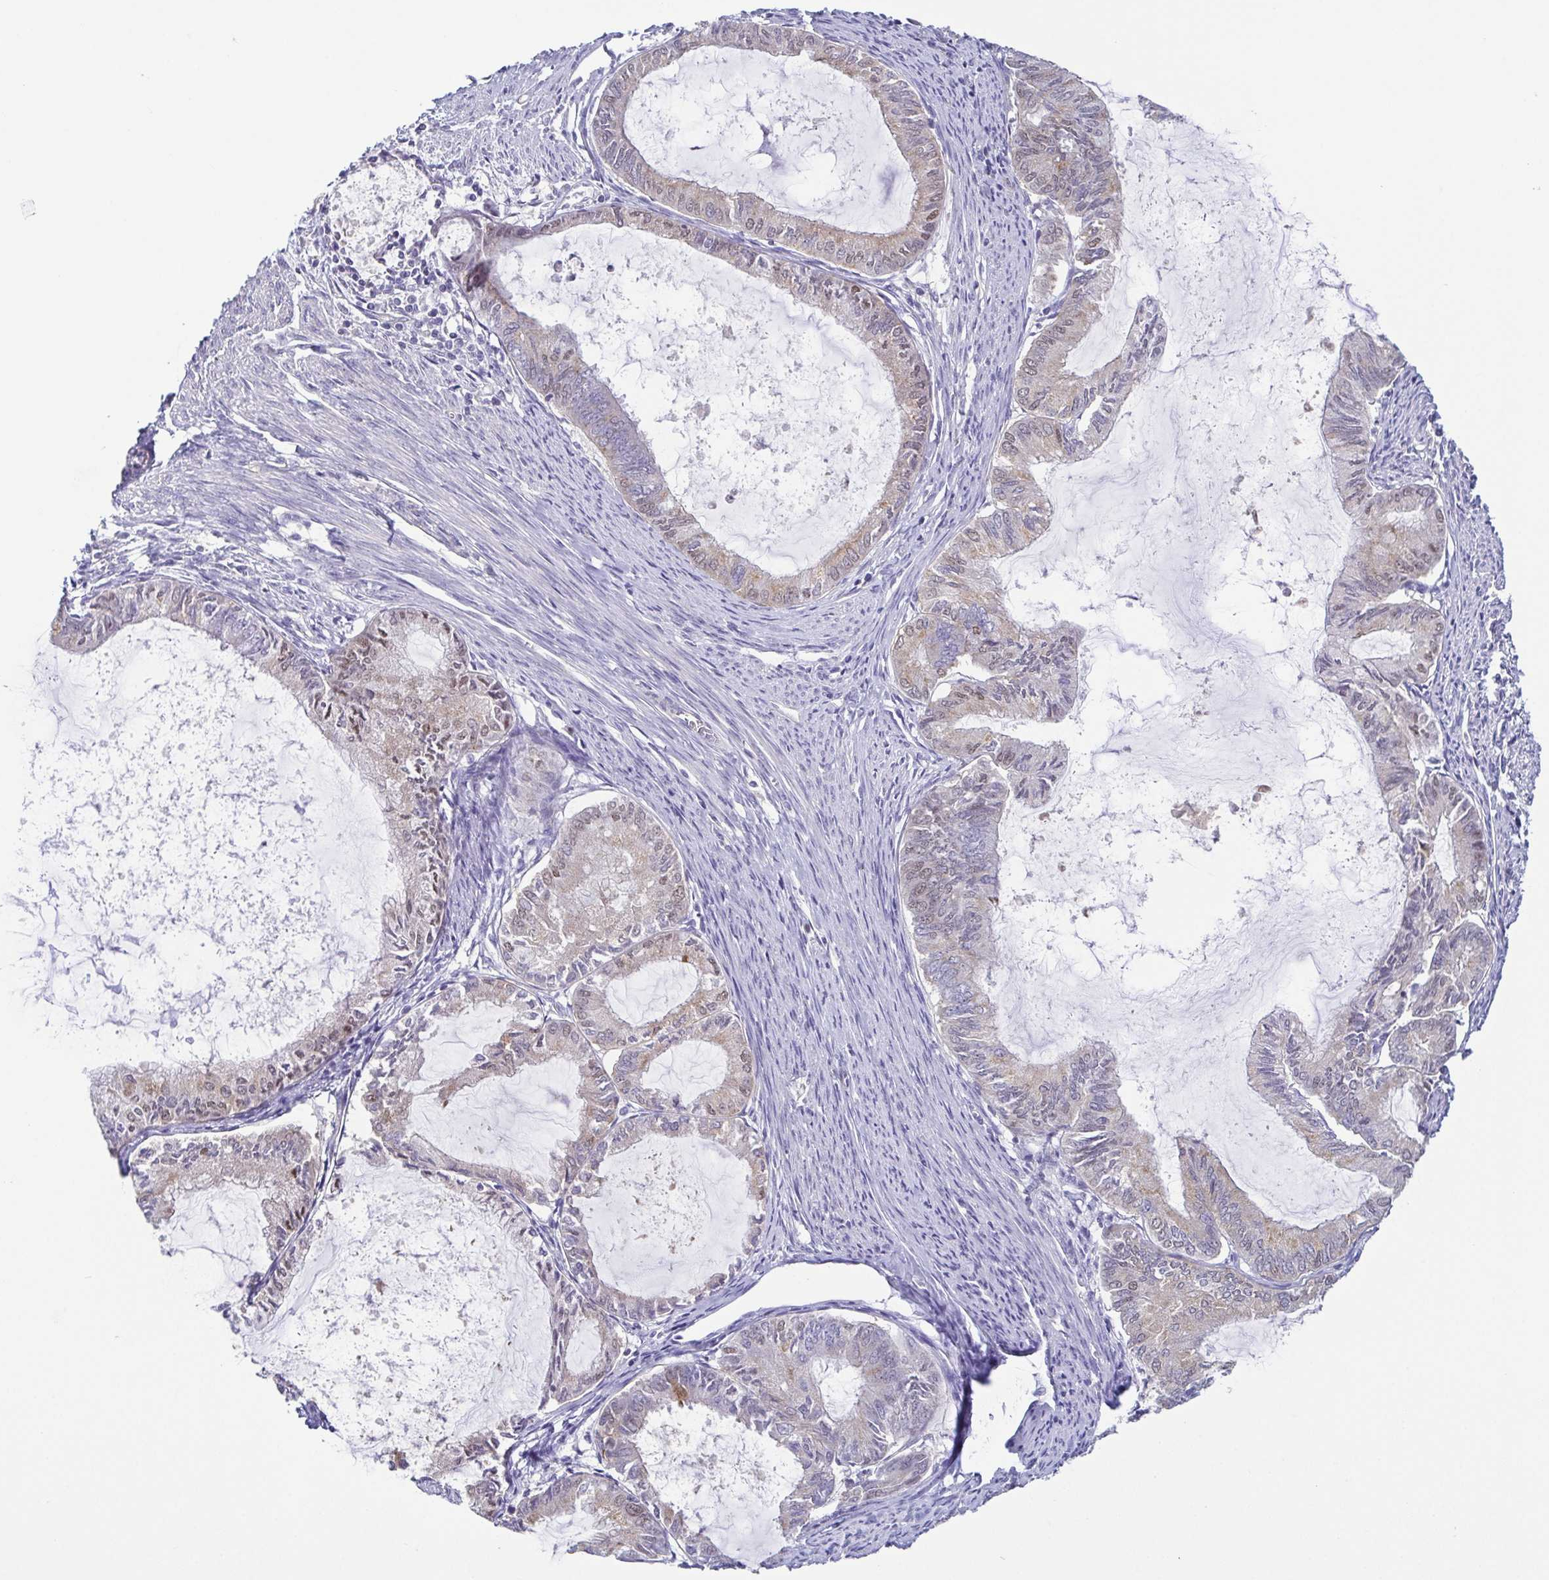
{"staining": {"intensity": "weak", "quantity": "25%-75%", "location": "nuclear"}, "tissue": "endometrial cancer", "cell_type": "Tumor cells", "image_type": "cancer", "snomed": [{"axis": "morphology", "description": "Adenocarcinoma, NOS"}, {"axis": "topography", "description": "Endometrium"}], "caption": "Protein staining of endometrial cancer tissue reveals weak nuclear staining in approximately 25%-75% of tumor cells.", "gene": "UBE2Q1", "patient": {"sex": "female", "age": 86}}